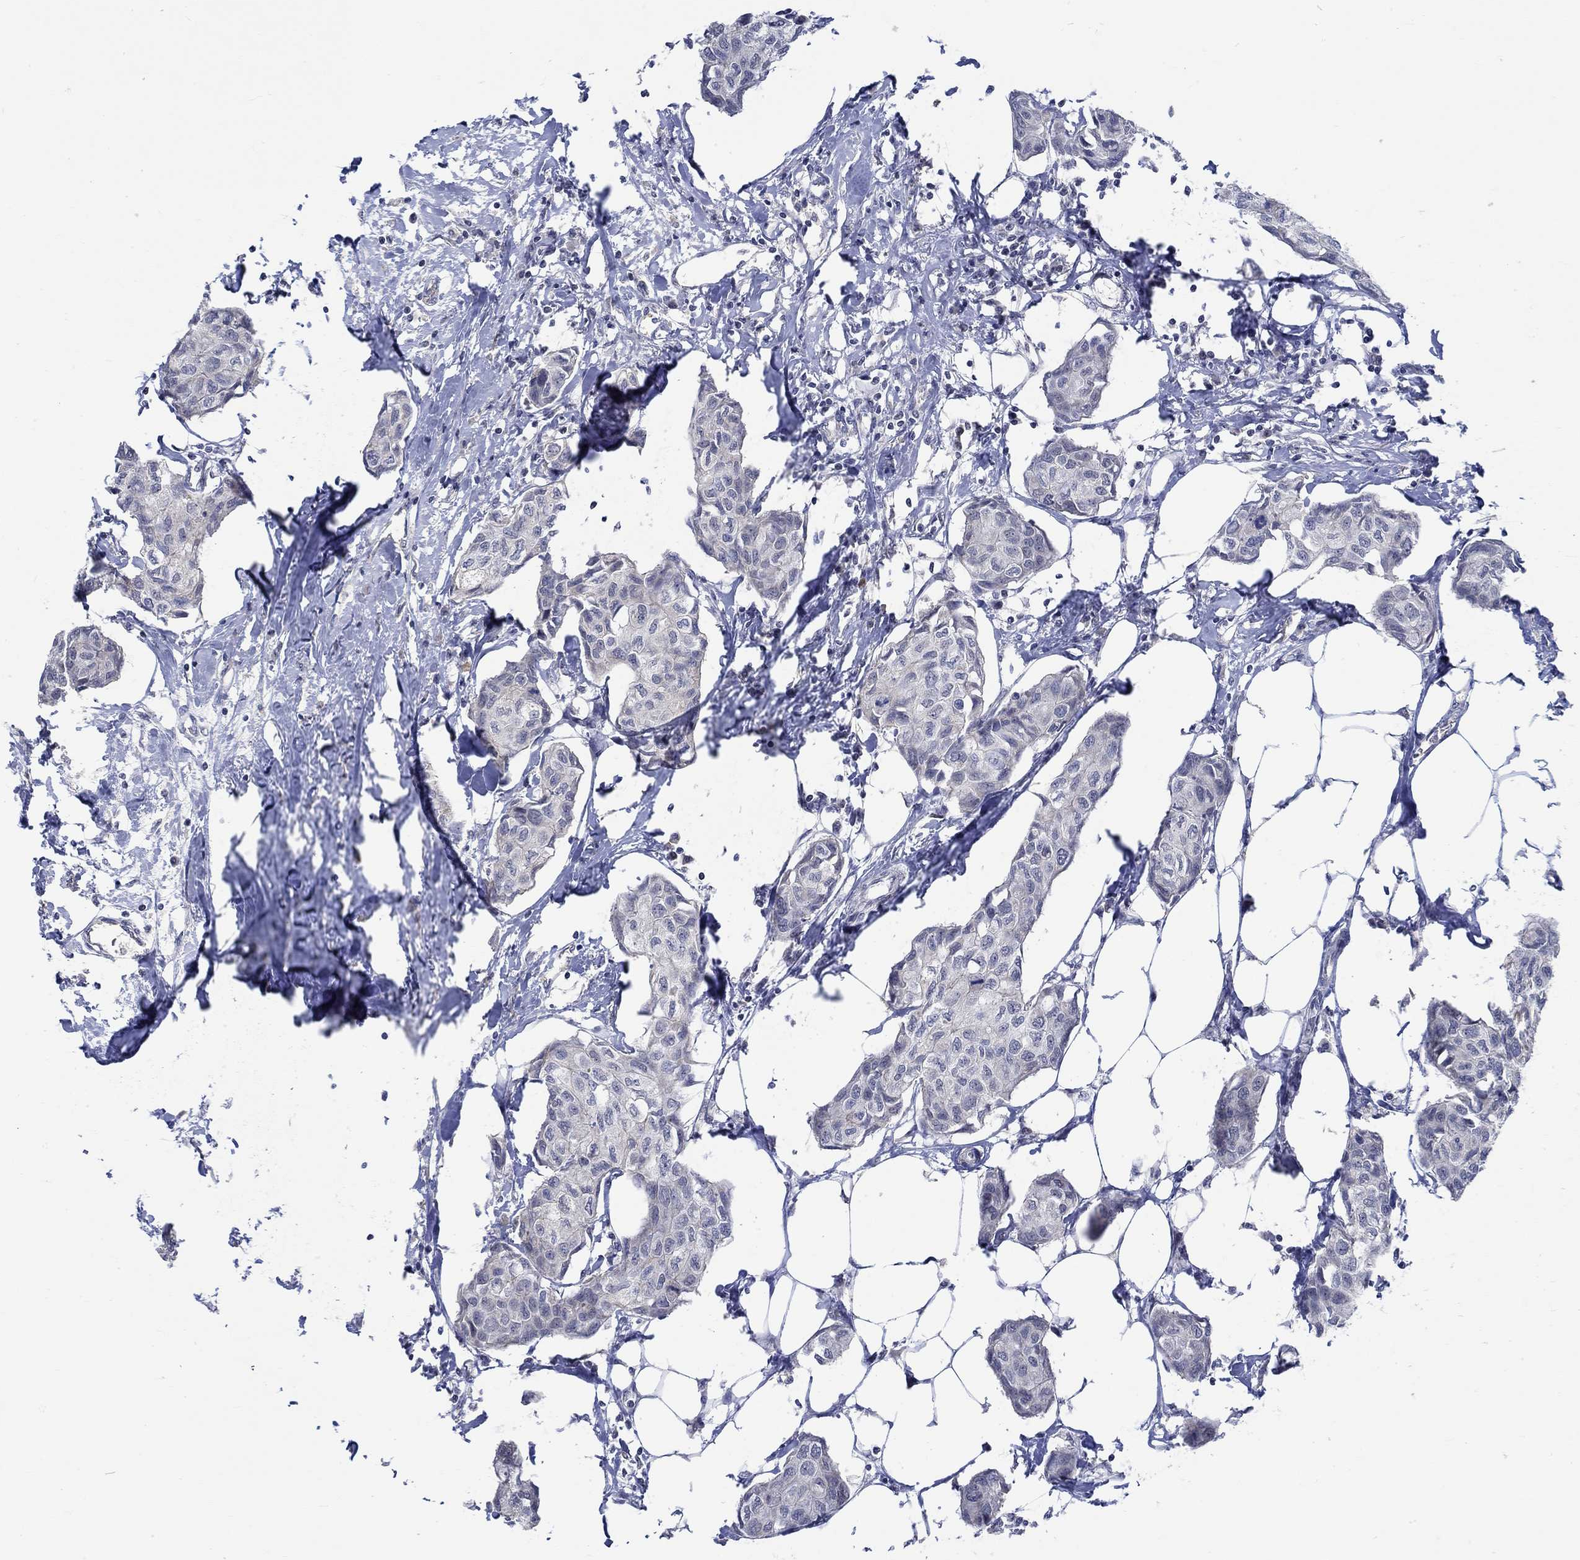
{"staining": {"intensity": "negative", "quantity": "none", "location": "none"}, "tissue": "breast cancer", "cell_type": "Tumor cells", "image_type": "cancer", "snomed": [{"axis": "morphology", "description": "Duct carcinoma"}, {"axis": "topography", "description": "Breast"}], "caption": "High magnification brightfield microscopy of invasive ductal carcinoma (breast) stained with DAB (brown) and counterstained with hematoxylin (blue): tumor cells show no significant expression.", "gene": "WASF1", "patient": {"sex": "female", "age": 80}}